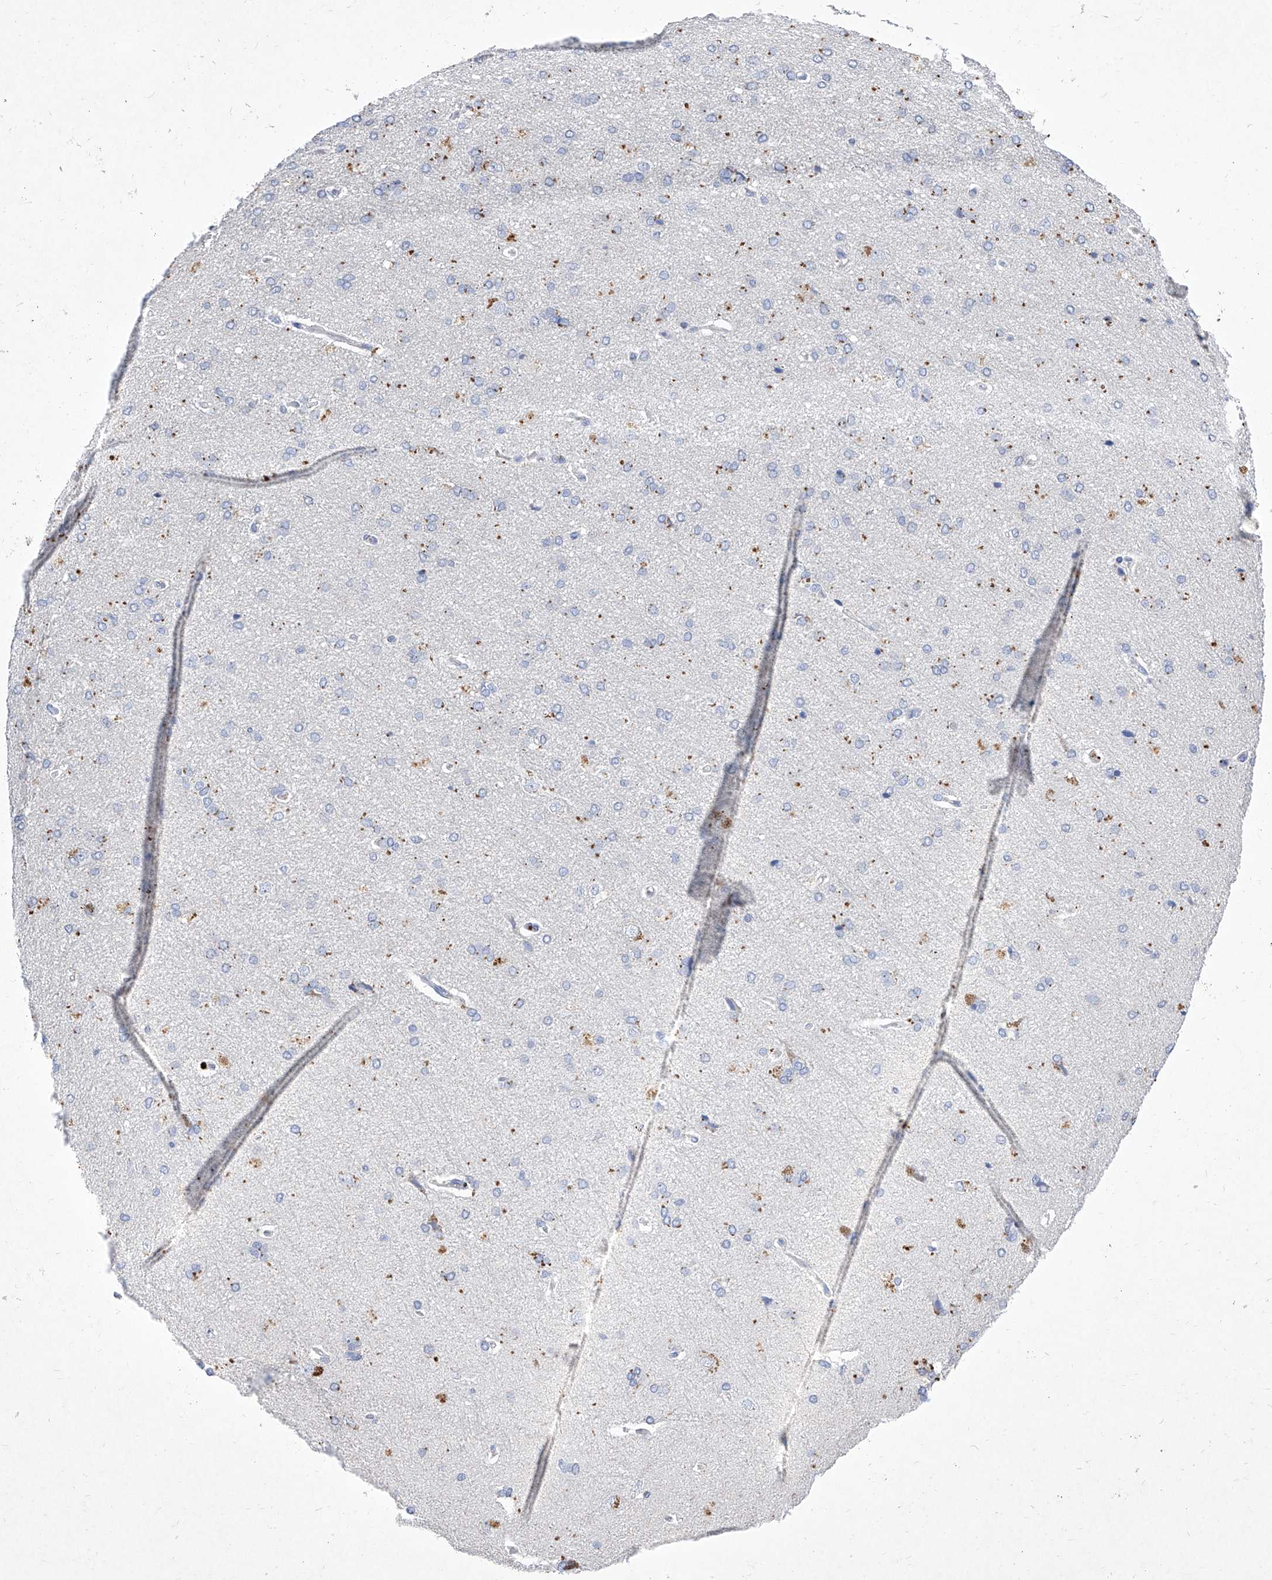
{"staining": {"intensity": "weak", "quantity": "25%-75%", "location": "cytoplasmic/membranous"}, "tissue": "cerebral cortex", "cell_type": "Endothelial cells", "image_type": "normal", "snomed": [{"axis": "morphology", "description": "Normal tissue, NOS"}, {"axis": "topography", "description": "Cerebral cortex"}], "caption": "The immunohistochemical stain labels weak cytoplasmic/membranous staining in endothelial cells of unremarkable cerebral cortex. Nuclei are stained in blue.", "gene": "IFNL2", "patient": {"sex": "male", "age": 62}}